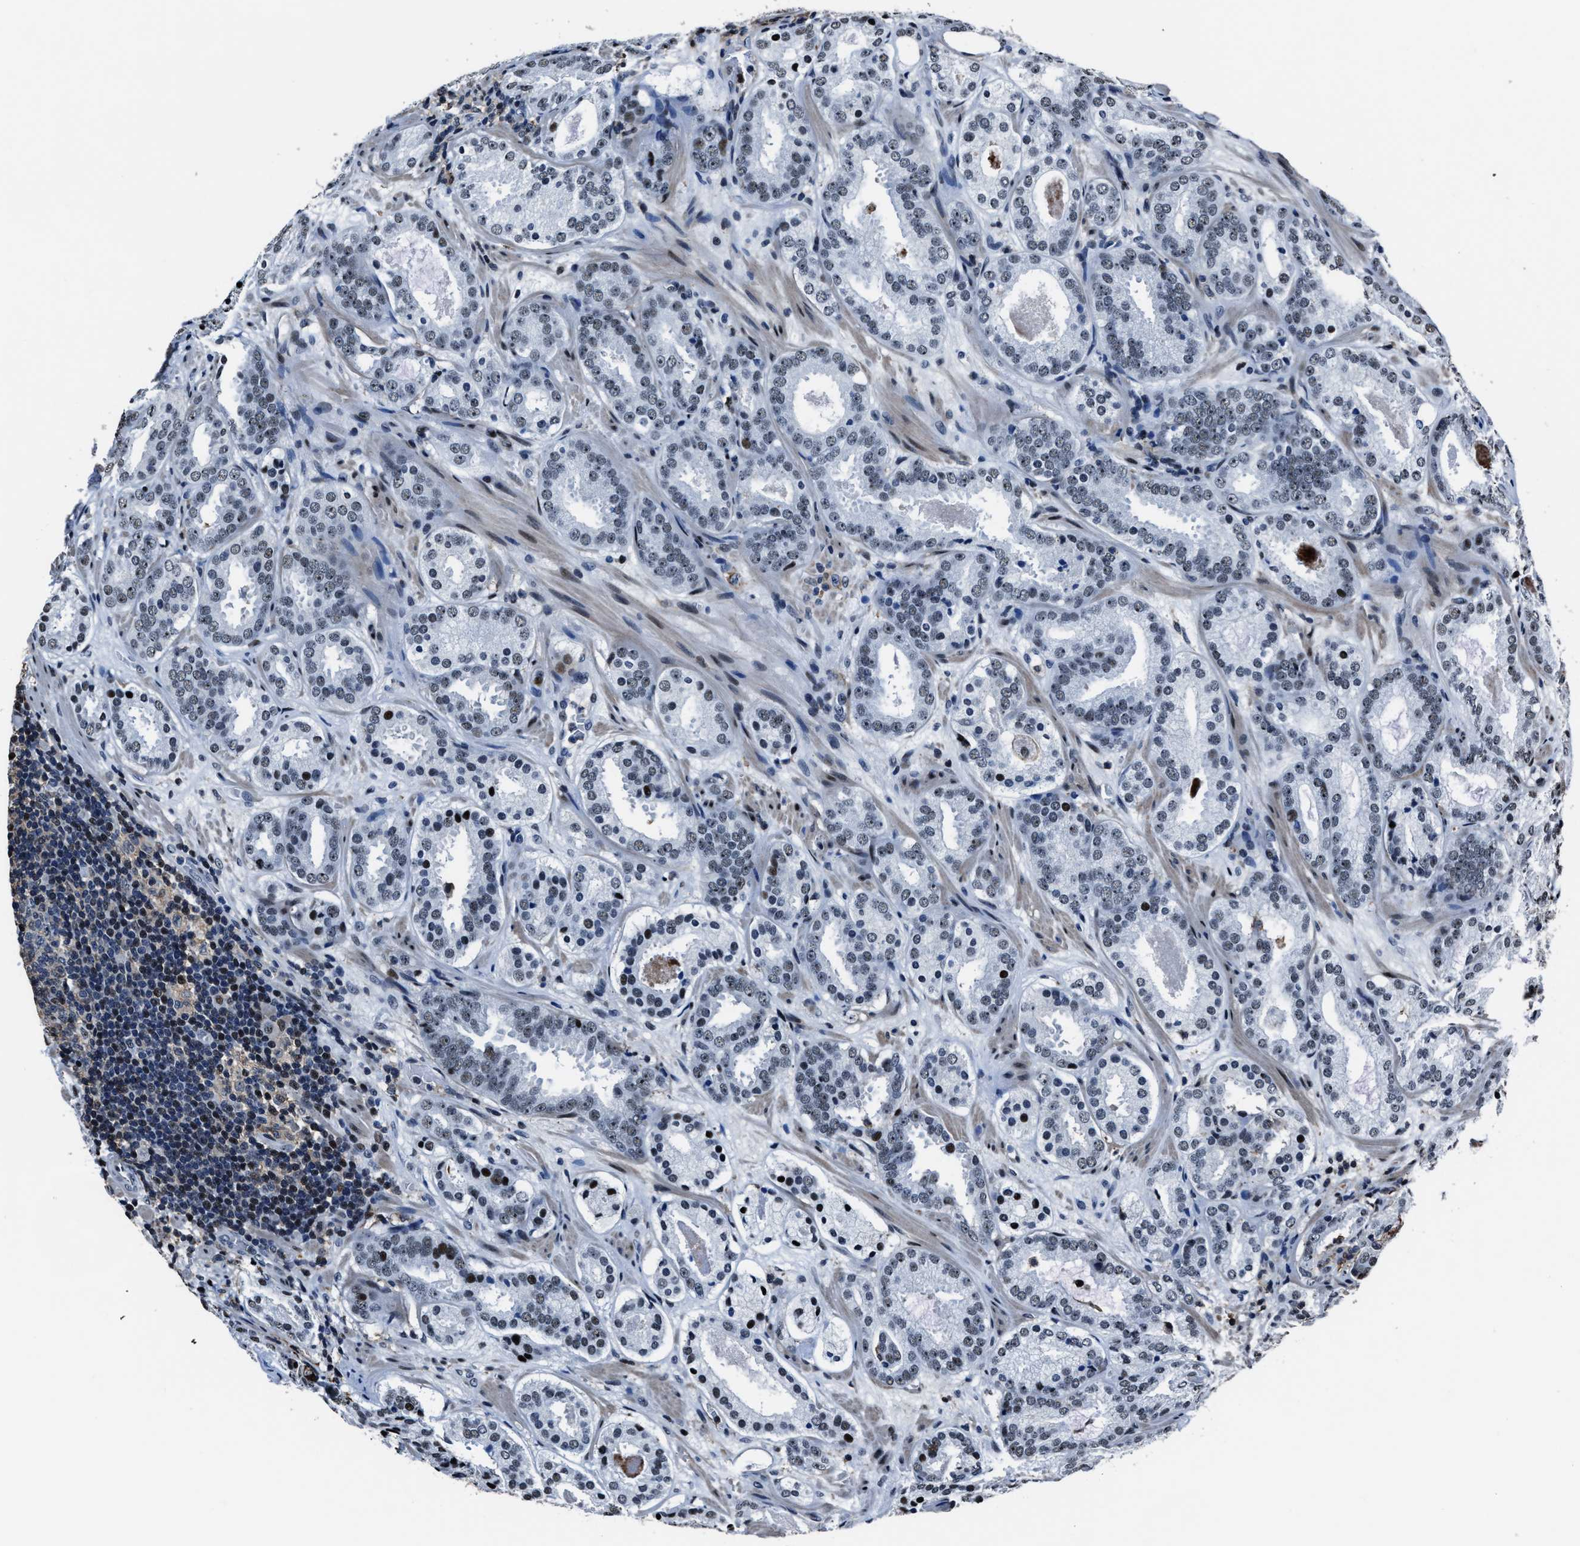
{"staining": {"intensity": "moderate", "quantity": "<25%", "location": "nuclear"}, "tissue": "prostate cancer", "cell_type": "Tumor cells", "image_type": "cancer", "snomed": [{"axis": "morphology", "description": "Adenocarcinoma, Low grade"}, {"axis": "topography", "description": "Prostate"}], "caption": "An IHC image of neoplastic tissue is shown. Protein staining in brown labels moderate nuclear positivity in prostate low-grade adenocarcinoma within tumor cells. (DAB (3,3'-diaminobenzidine) IHC with brightfield microscopy, high magnification).", "gene": "PPIE", "patient": {"sex": "male", "age": 69}}